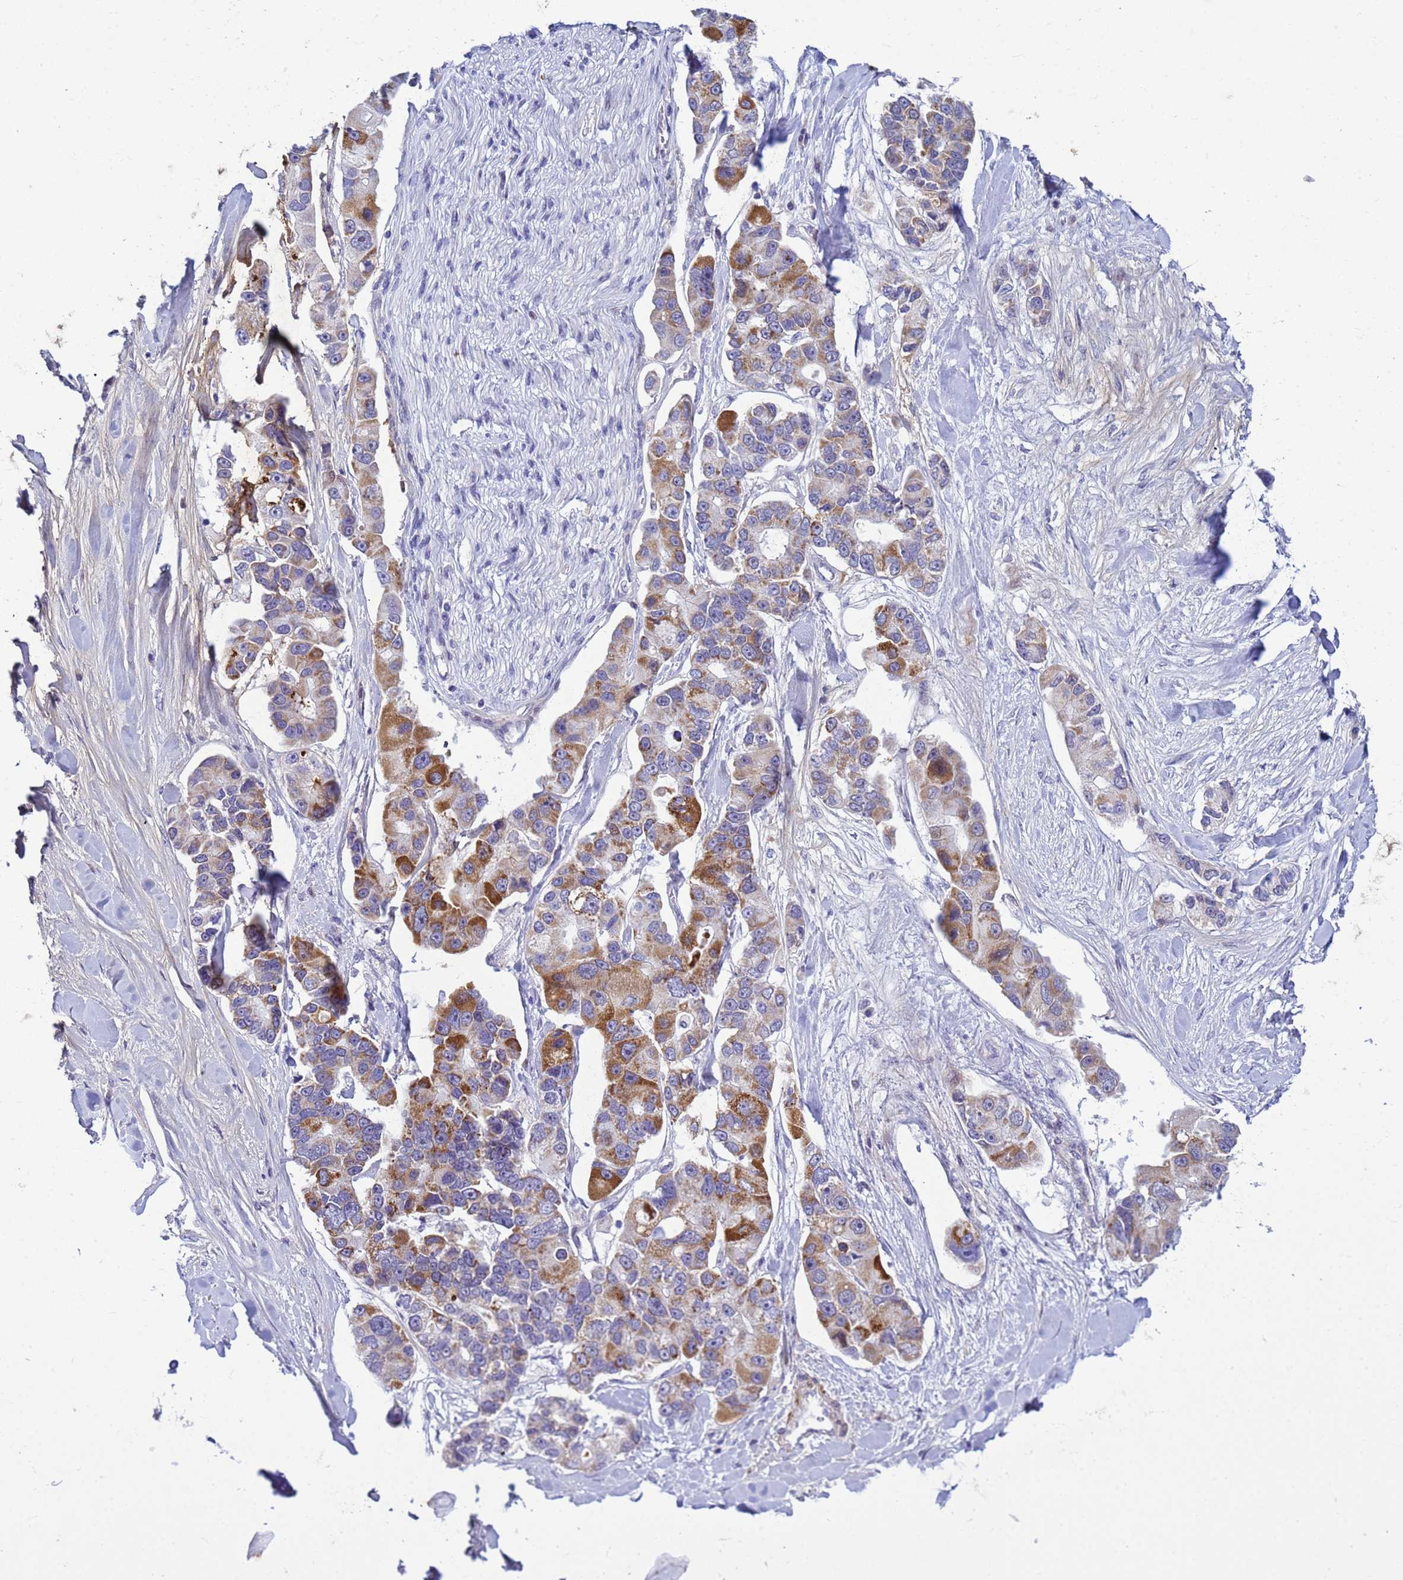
{"staining": {"intensity": "moderate", "quantity": "25%-75%", "location": "cytoplasmic/membranous"}, "tissue": "lung cancer", "cell_type": "Tumor cells", "image_type": "cancer", "snomed": [{"axis": "morphology", "description": "Adenocarcinoma, NOS"}, {"axis": "topography", "description": "Lung"}], "caption": "The photomicrograph reveals a brown stain indicating the presence of a protein in the cytoplasmic/membranous of tumor cells in lung cancer (adenocarcinoma).", "gene": "P2RX7", "patient": {"sex": "female", "age": 54}}